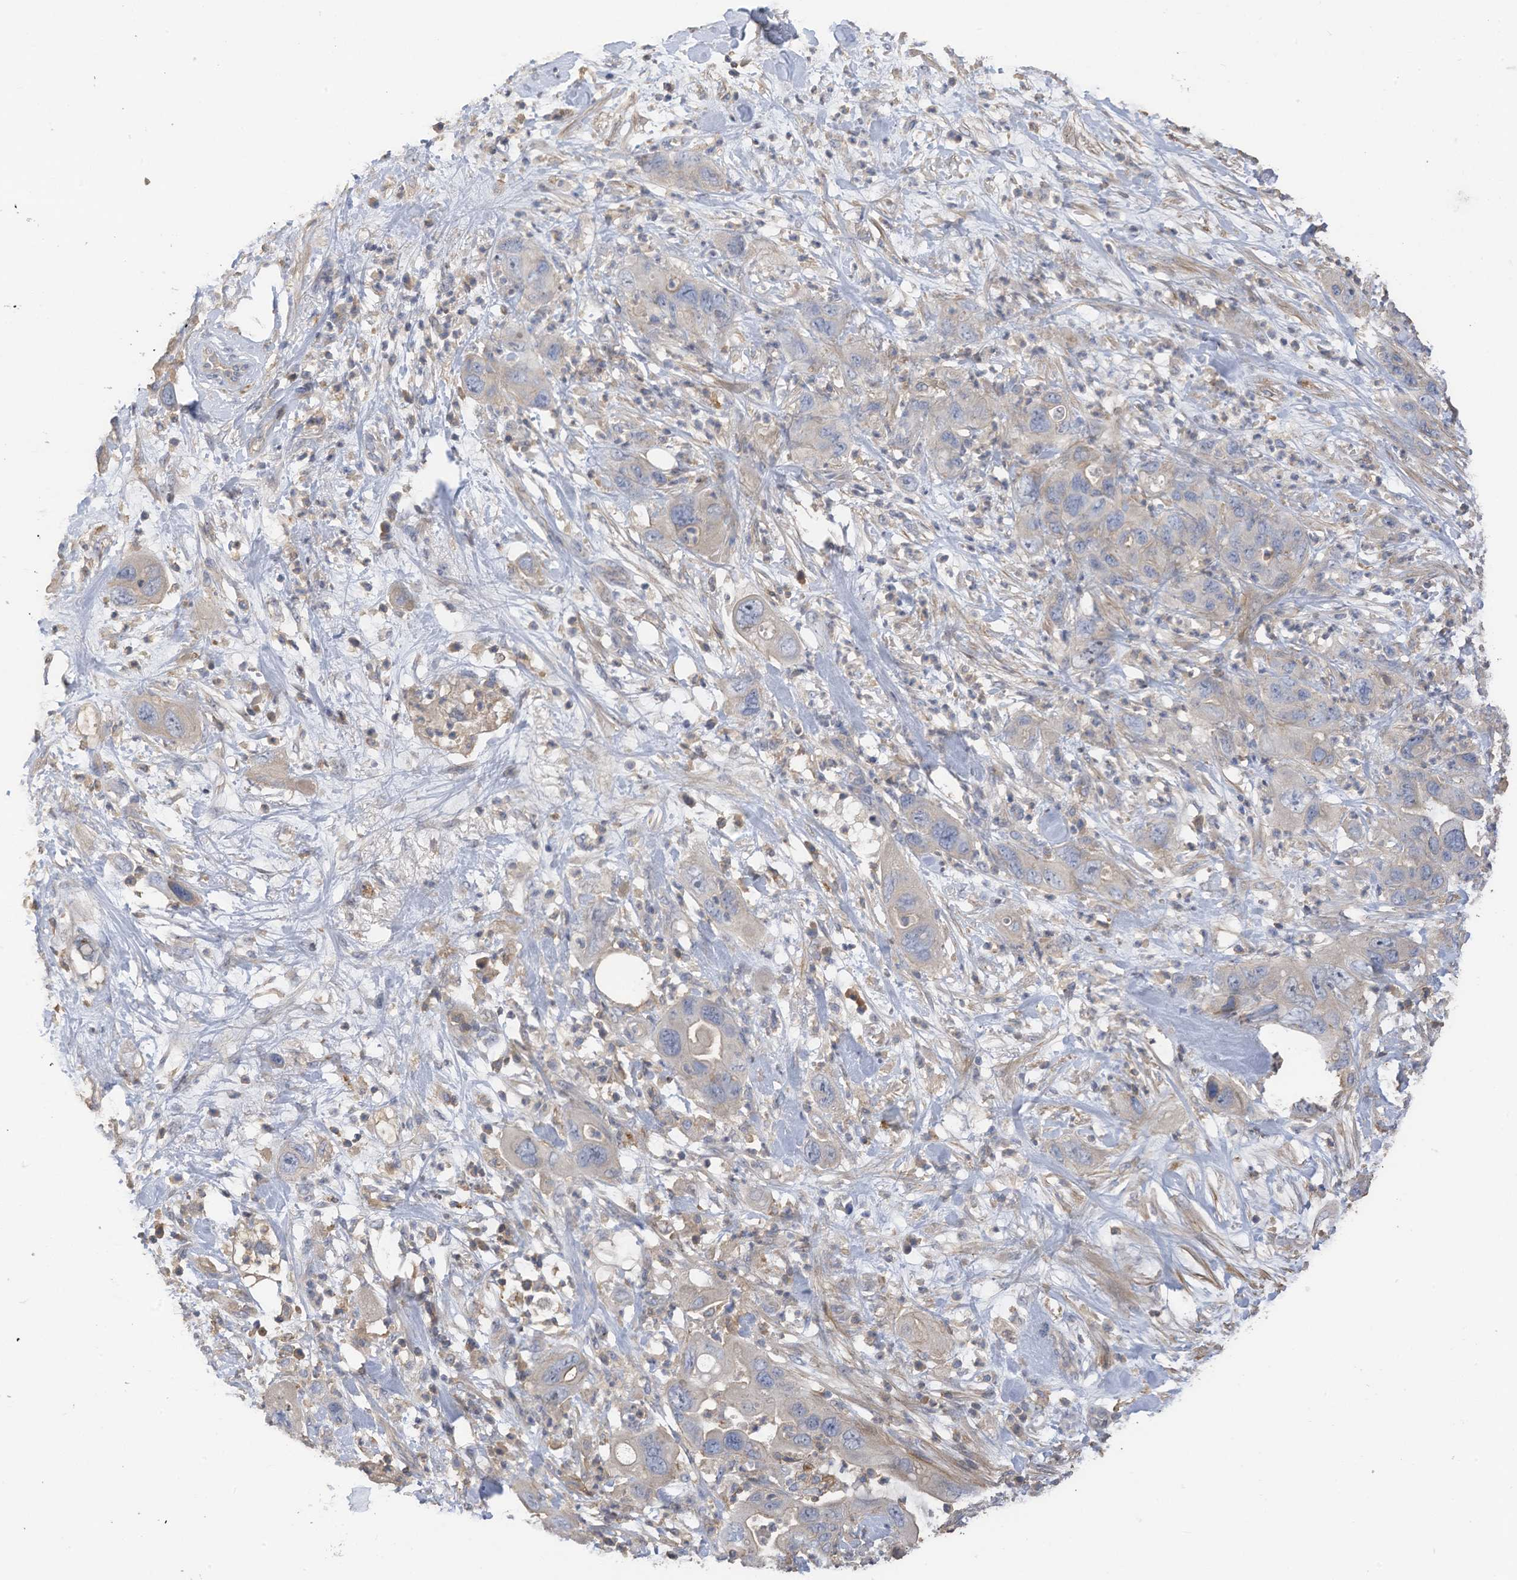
{"staining": {"intensity": "negative", "quantity": "none", "location": "none"}, "tissue": "pancreatic cancer", "cell_type": "Tumor cells", "image_type": "cancer", "snomed": [{"axis": "morphology", "description": "Adenocarcinoma, NOS"}, {"axis": "topography", "description": "Pancreas"}], "caption": "IHC histopathology image of human adenocarcinoma (pancreatic) stained for a protein (brown), which displays no expression in tumor cells.", "gene": "SLFN14", "patient": {"sex": "female", "age": 71}}